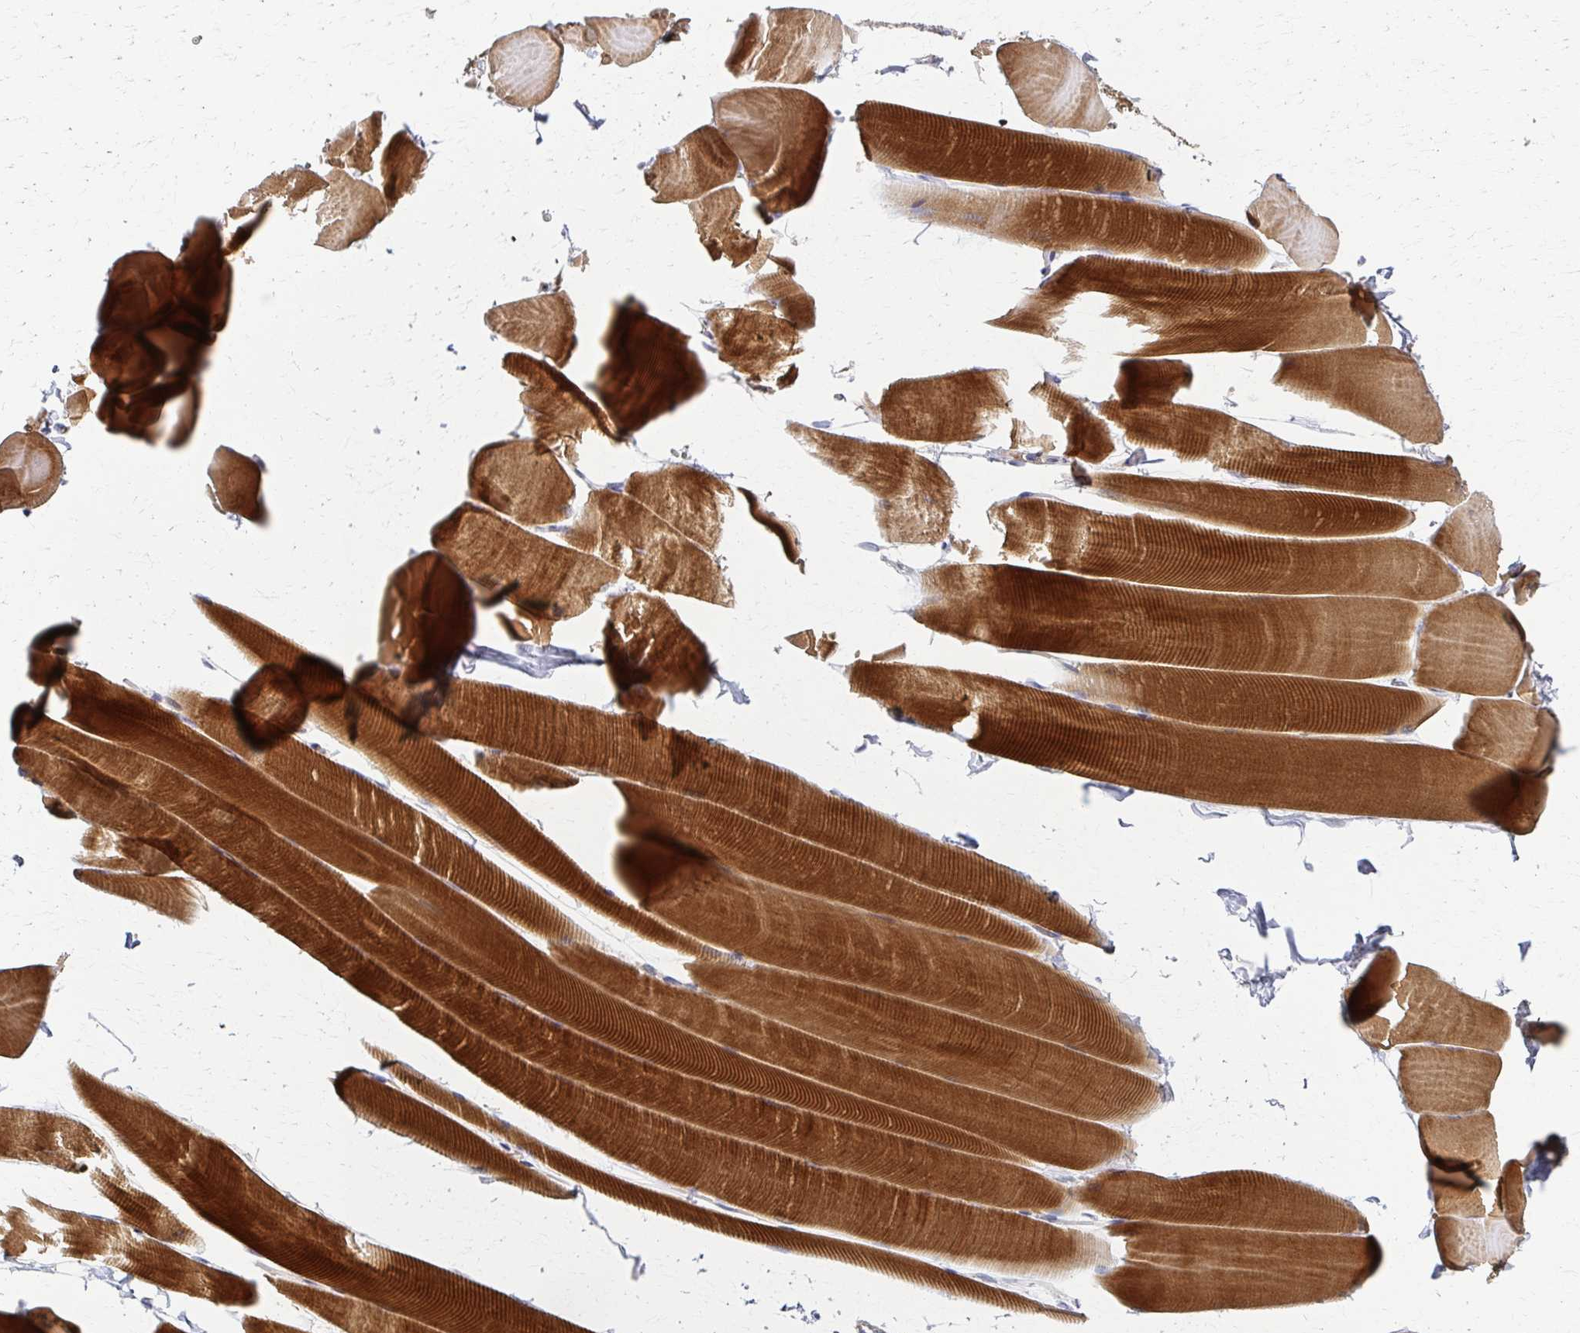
{"staining": {"intensity": "strong", "quantity": "25%-75%", "location": "cytoplasmic/membranous"}, "tissue": "skeletal muscle", "cell_type": "Myocytes", "image_type": "normal", "snomed": [{"axis": "morphology", "description": "Normal tissue, NOS"}, {"axis": "topography", "description": "Skeletal muscle"}], "caption": "Myocytes demonstrate strong cytoplasmic/membranous positivity in approximately 25%-75% of cells in normal skeletal muscle. The staining is performed using DAB (3,3'-diaminobenzidine) brown chromogen to label protein expression. The nuclei are counter-stained blue using hematoxylin.", "gene": "SKA2", "patient": {"sex": "male", "age": 25}}